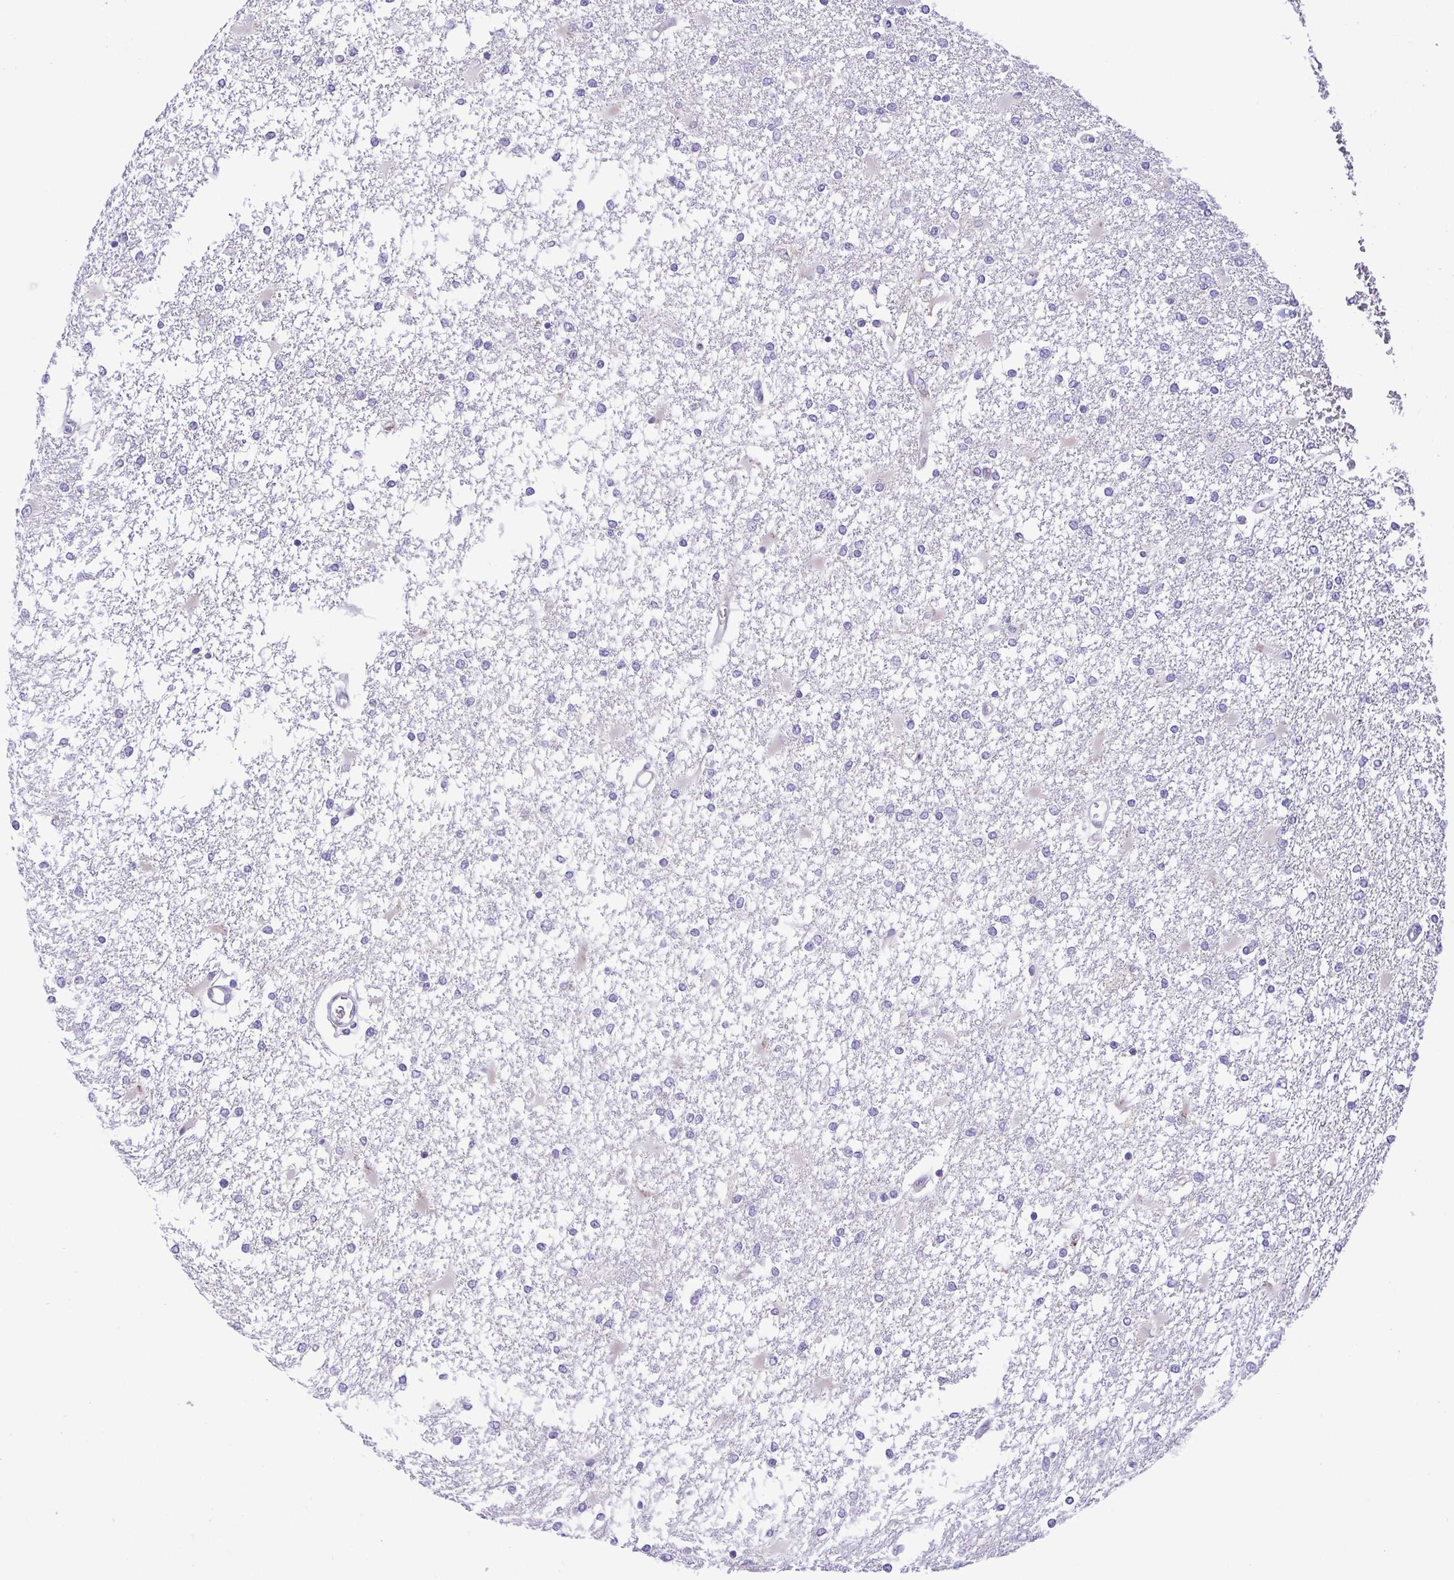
{"staining": {"intensity": "negative", "quantity": "none", "location": "none"}, "tissue": "glioma", "cell_type": "Tumor cells", "image_type": "cancer", "snomed": [{"axis": "morphology", "description": "Glioma, malignant, High grade"}, {"axis": "topography", "description": "Cerebral cortex"}], "caption": "Micrograph shows no protein expression in tumor cells of malignant glioma (high-grade) tissue.", "gene": "EPB42", "patient": {"sex": "male", "age": 79}}